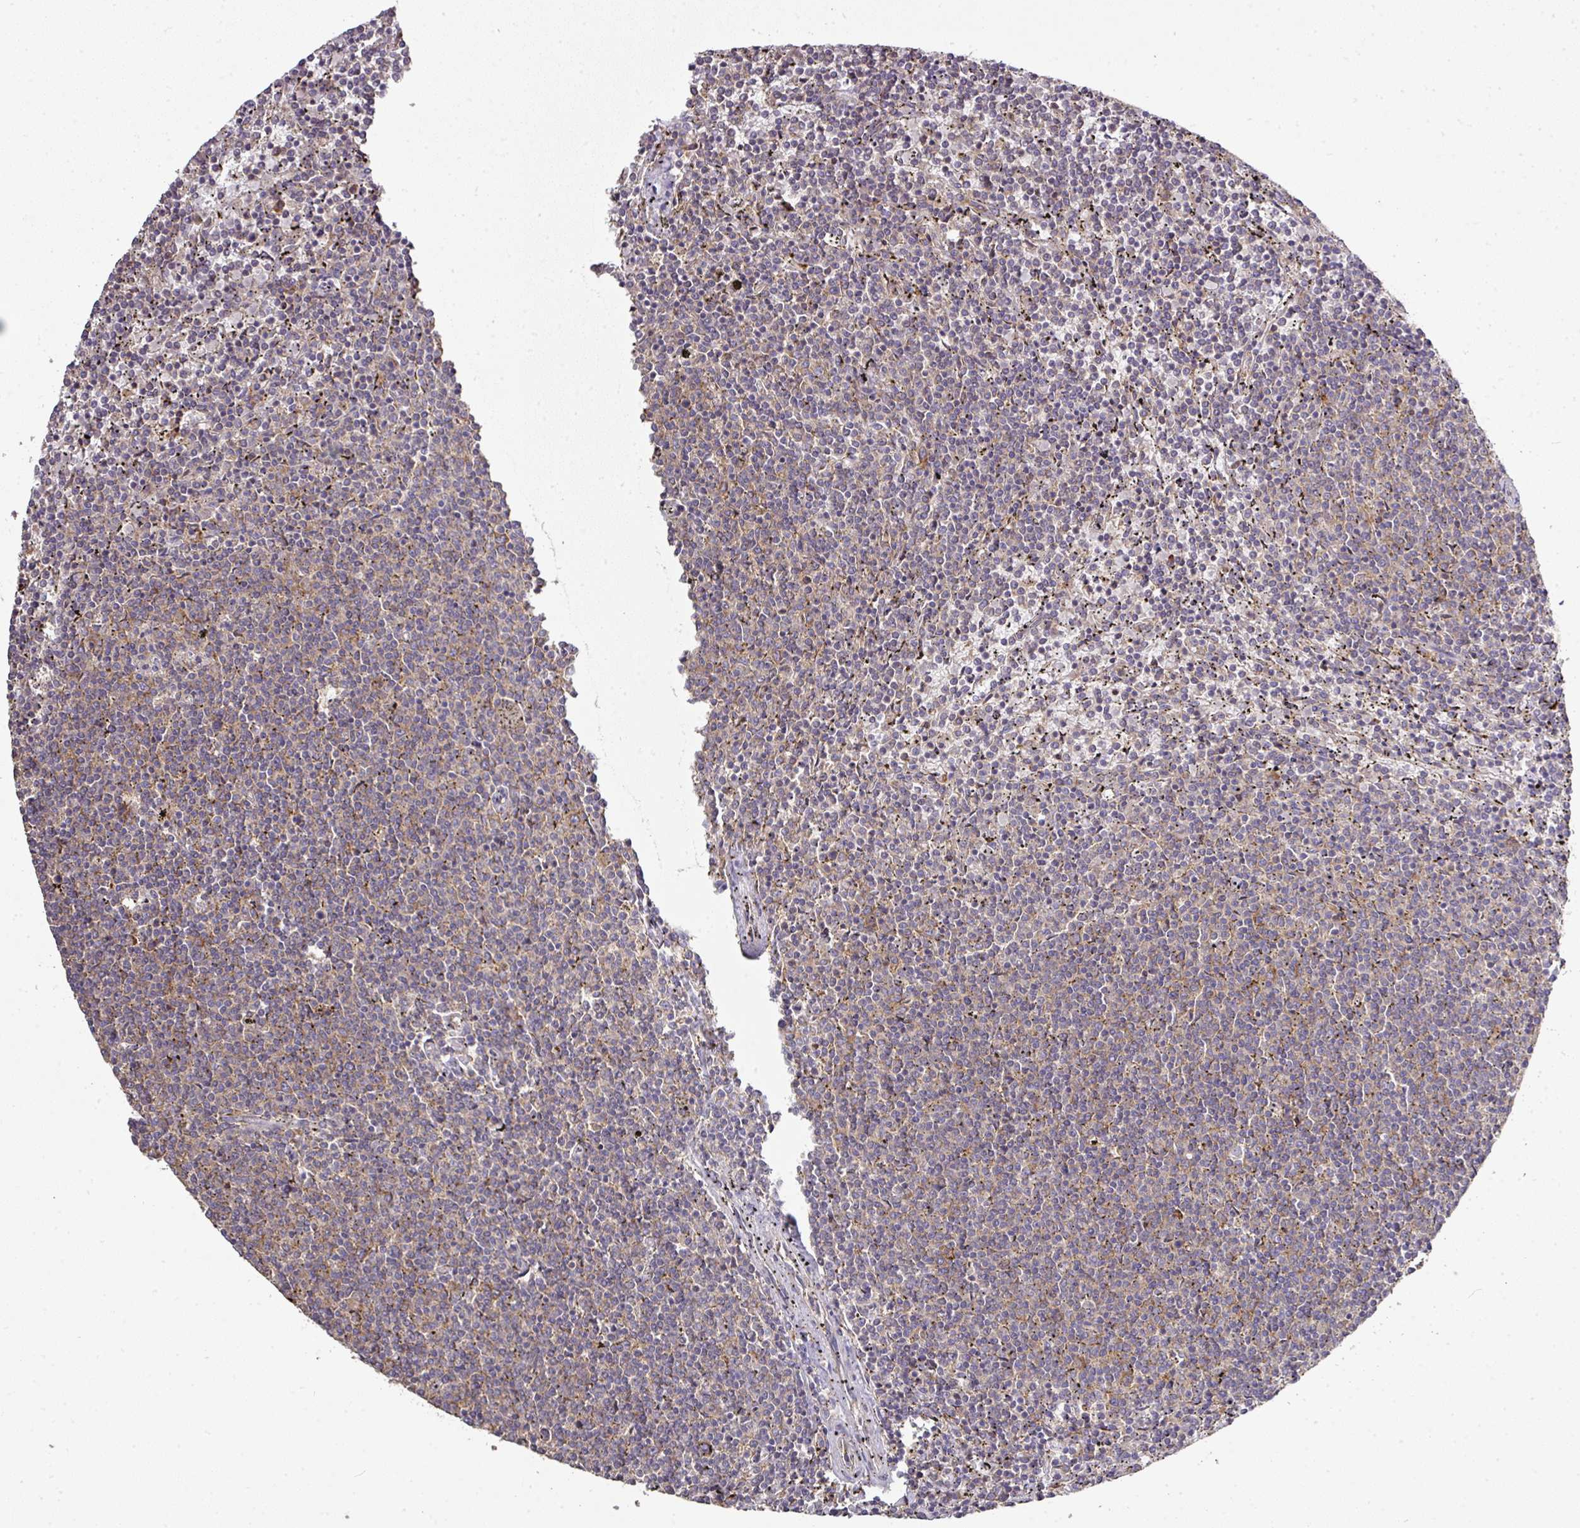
{"staining": {"intensity": "weak", "quantity": "25%-75%", "location": "cytoplasmic/membranous"}, "tissue": "lymphoma", "cell_type": "Tumor cells", "image_type": "cancer", "snomed": [{"axis": "morphology", "description": "Malignant lymphoma, non-Hodgkin's type, Low grade"}, {"axis": "topography", "description": "Spleen"}], "caption": "An immunohistochemistry photomicrograph of tumor tissue is shown. Protein staining in brown labels weak cytoplasmic/membranous positivity in lymphoma within tumor cells.", "gene": "GALP", "patient": {"sex": "female", "age": 50}}